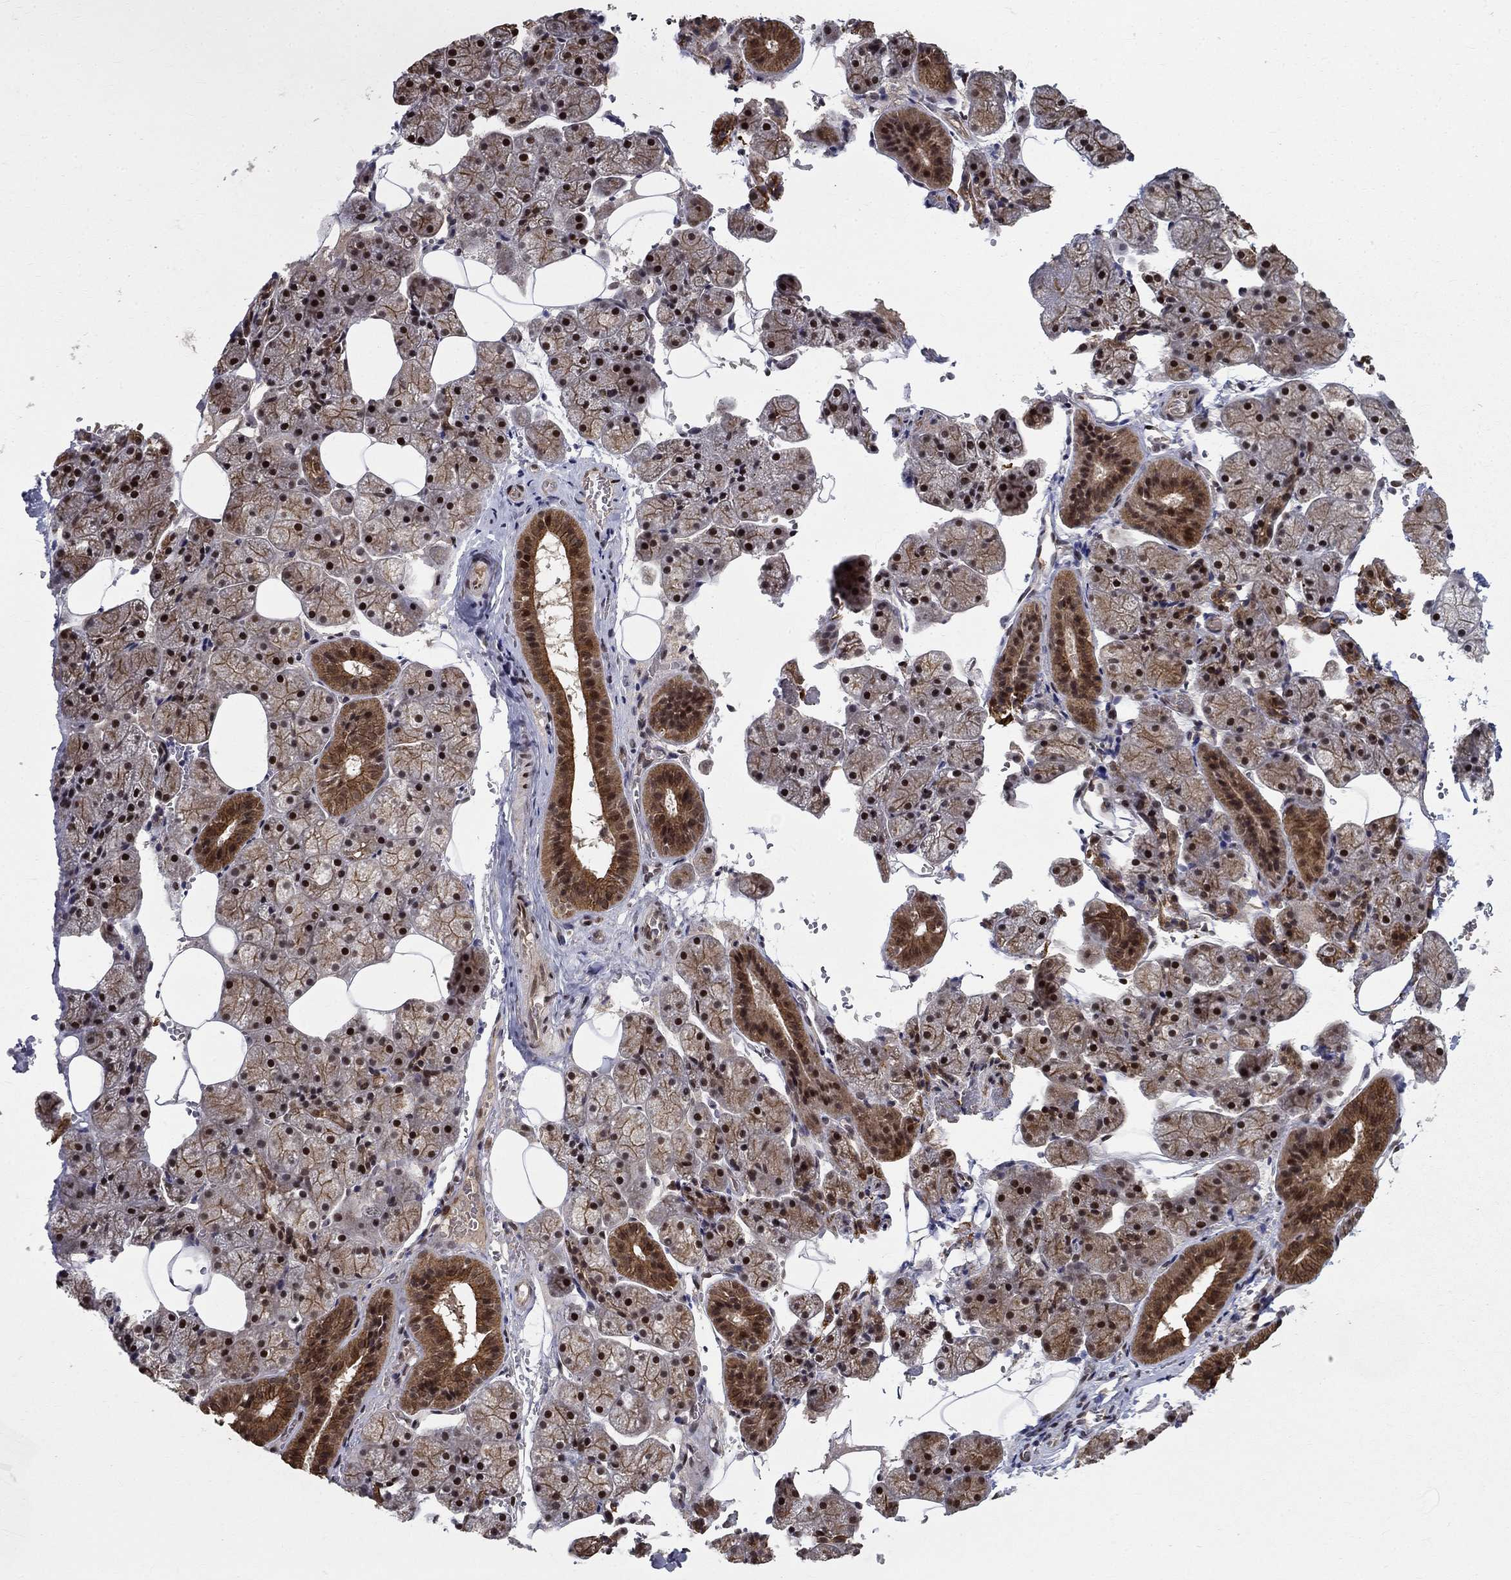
{"staining": {"intensity": "strong", "quantity": "25%-75%", "location": "cytoplasmic/membranous,nuclear"}, "tissue": "salivary gland", "cell_type": "Glandular cells", "image_type": "normal", "snomed": [{"axis": "morphology", "description": "Normal tissue, NOS"}, {"axis": "topography", "description": "Salivary gland"}], "caption": "Benign salivary gland reveals strong cytoplasmic/membranous,nuclear staining in approximately 25%-75% of glandular cells, visualized by immunohistochemistry.", "gene": "CDCA7L", "patient": {"sex": "male", "age": 38}}